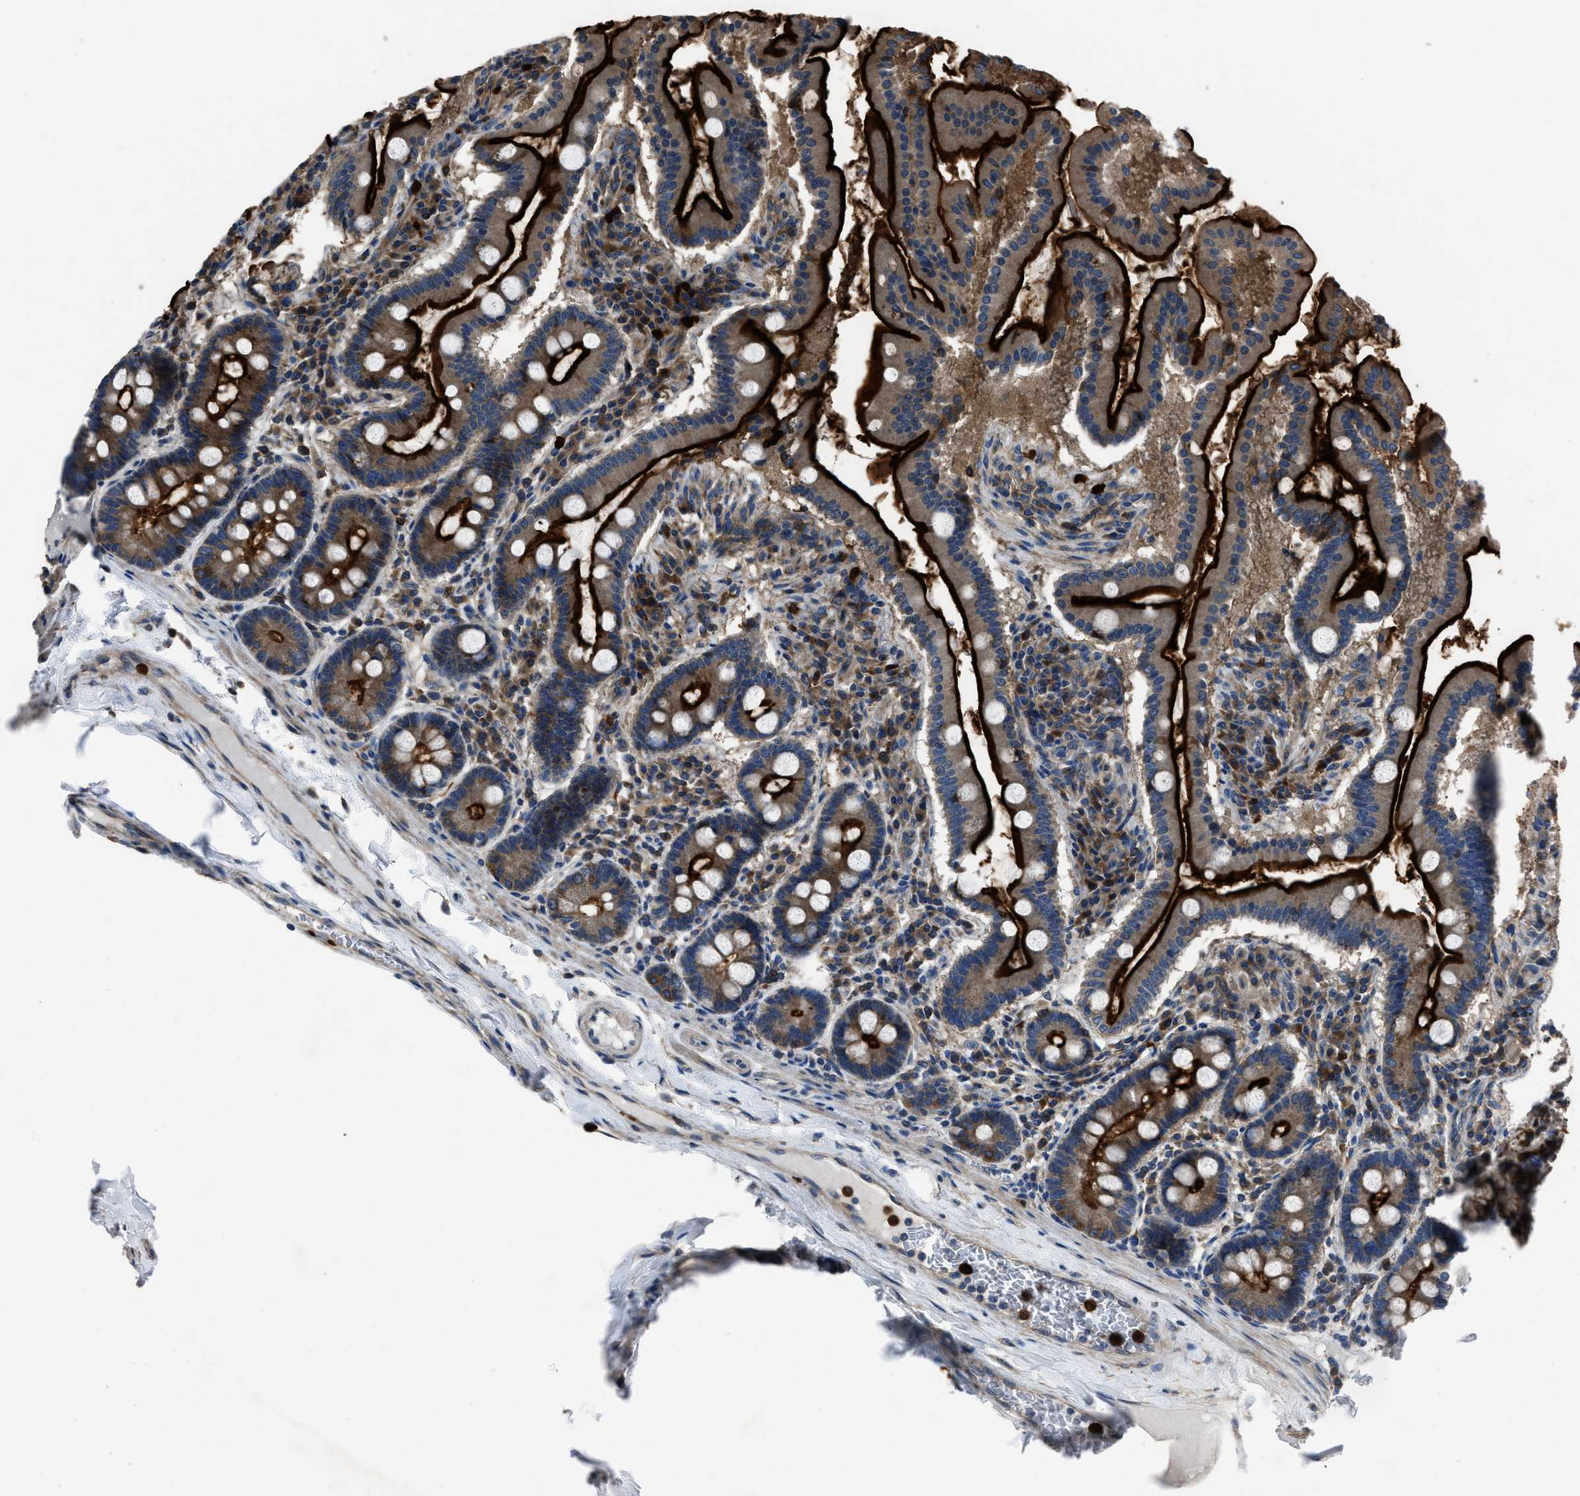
{"staining": {"intensity": "strong", "quantity": ">75%", "location": "cytoplasmic/membranous"}, "tissue": "duodenum", "cell_type": "Glandular cells", "image_type": "normal", "snomed": [{"axis": "morphology", "description": "Normal tissue, NOS"}, {"axis": "topography", "description": "Duodenum"}], "caption": "Immunohistochemistry of benign duodenum reveals high levels of strong cytoplasmic/membranous staining in about >75% of glandular cells. Nuclei are stained in blue.", "gene": "ANGPT1", "patient": {"sex": "male", "age": 50}}